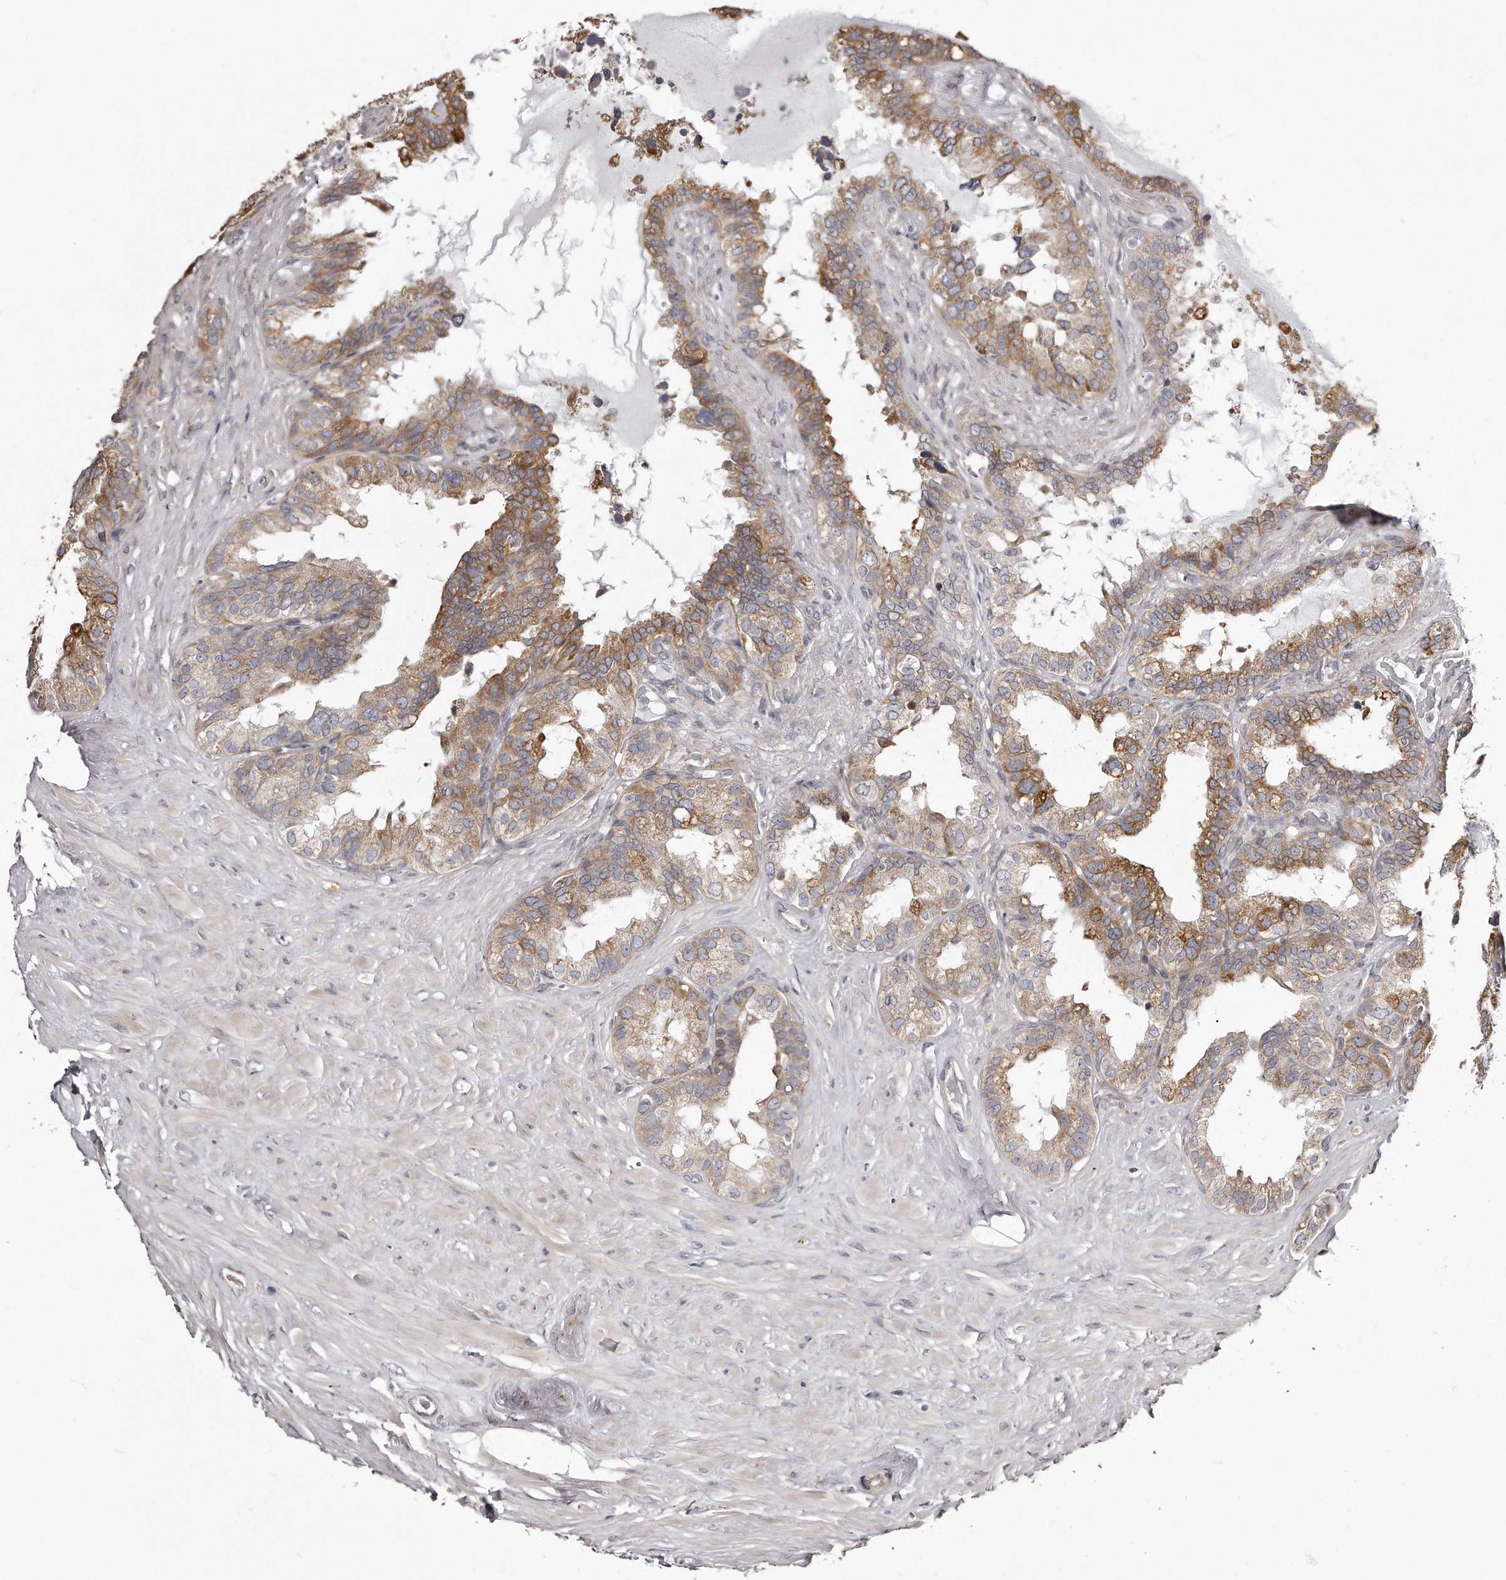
{"staining": {"intensity": "moderate", "quantity": ">75%", "location": "cytoplasmic/membranous"}, "tissue": "seminal vesicle", "cell_type": "Glandular cells", "image_type": "normal", "snomed": [{"axis": "morphology", "description": "Normal tissue, NOS"}, {"axis": "topography", "description": "Seminal veicle"}], "caption": "IHC photomicrograph of unremarkable human seminal vesicle stained for a protein (brown), which exhibits medium levels of moderate cytoplasmic/membranous expression in about >75% of glandular cells.", "gene": "TRAPPC14", "patient": {"sex": "male", "age": 80}}